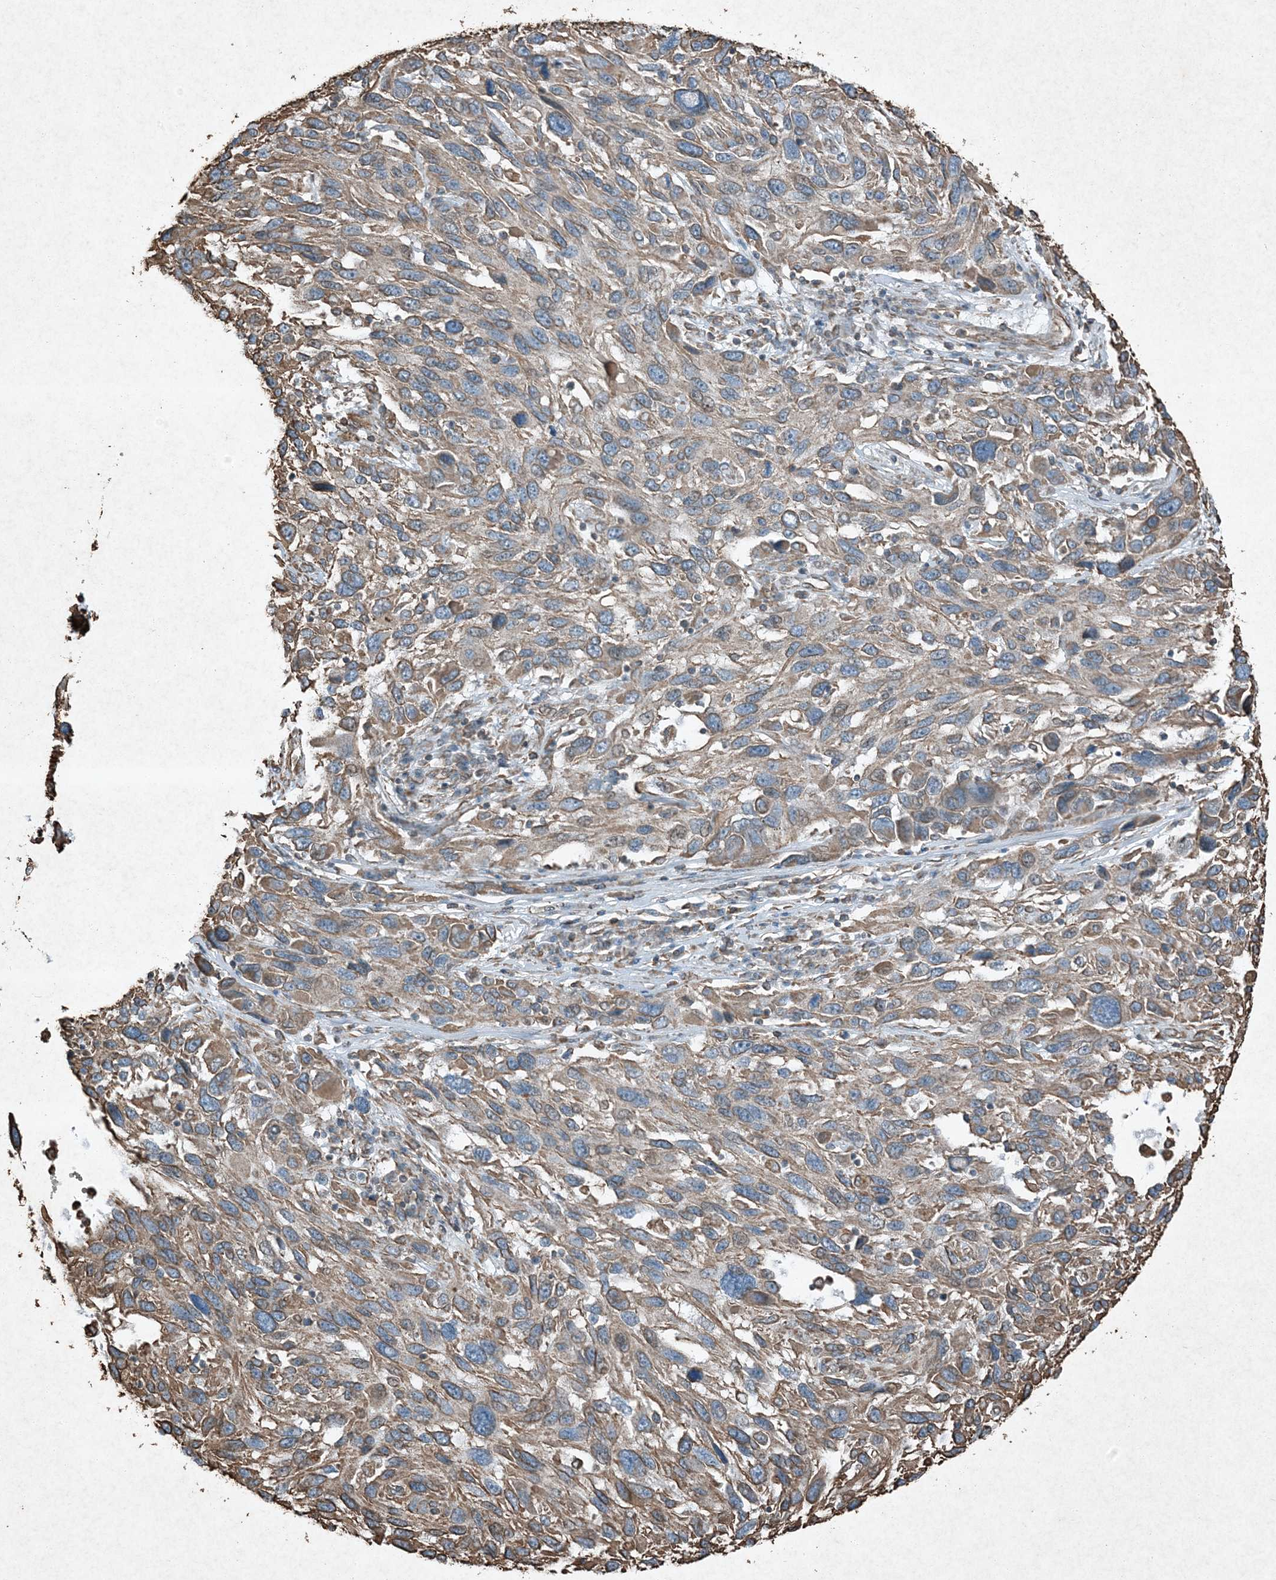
{"staining": {"intensity": "weak", "quantity": "25%-75%", "location": "cytoplasmic/membranous"}, "tissue": "melanoma", "cell_type": "Tumor cells", "image_type": "cancer", "snomed": [{"axis": "morphology", "description": "Malignant melanoma, NOS"}, {"axis": "topography", "description": "Skin"}], "caption": "Immunohistochemistry (DAB (3,3'-diaminobenzidine)) staining of human malignant melanoma reveals weak cytoplasmic/membranous protein staining in about 25%-75% of tumor cells.", "gene": "RYK", "patient": {"sex": "male", "age": 53}}